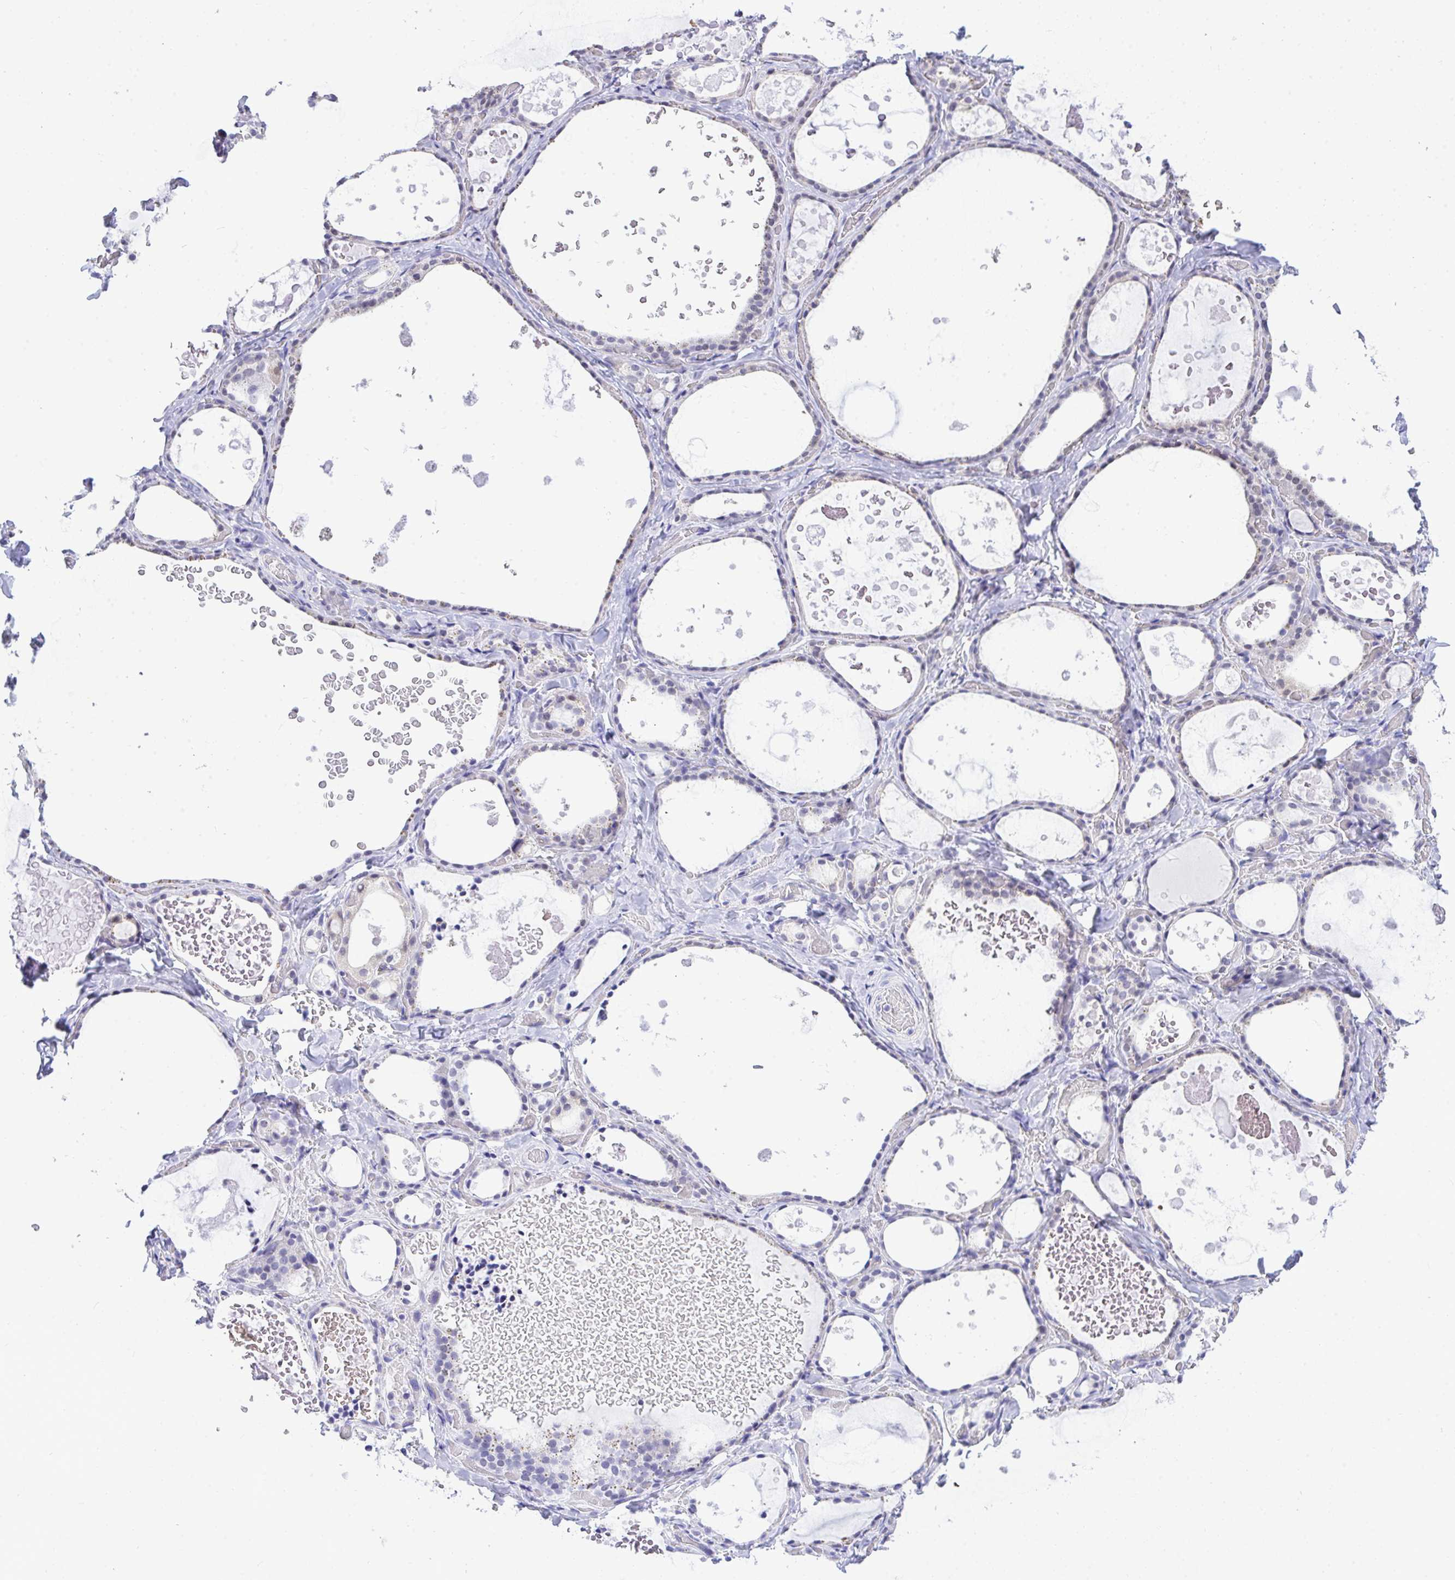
{"staining": {"intensity": "negative", "quantity": "none", "location": "none"}, "tissue": "thyroid gland", "cell_type": "Glandular cells", "image_type": "normal", "snomed": [{"axis": "morphology", "description": "Normal tissue, NOS"}, {"axis": "topography", "description": "Thyroid gland"}], "caption": "Immunohistochemical staining of unremarkable thyroid gland reveals no significant positivity in glandular cells.", "gene": "THOP1", "patient": {"sex": "female", "age": 56}}